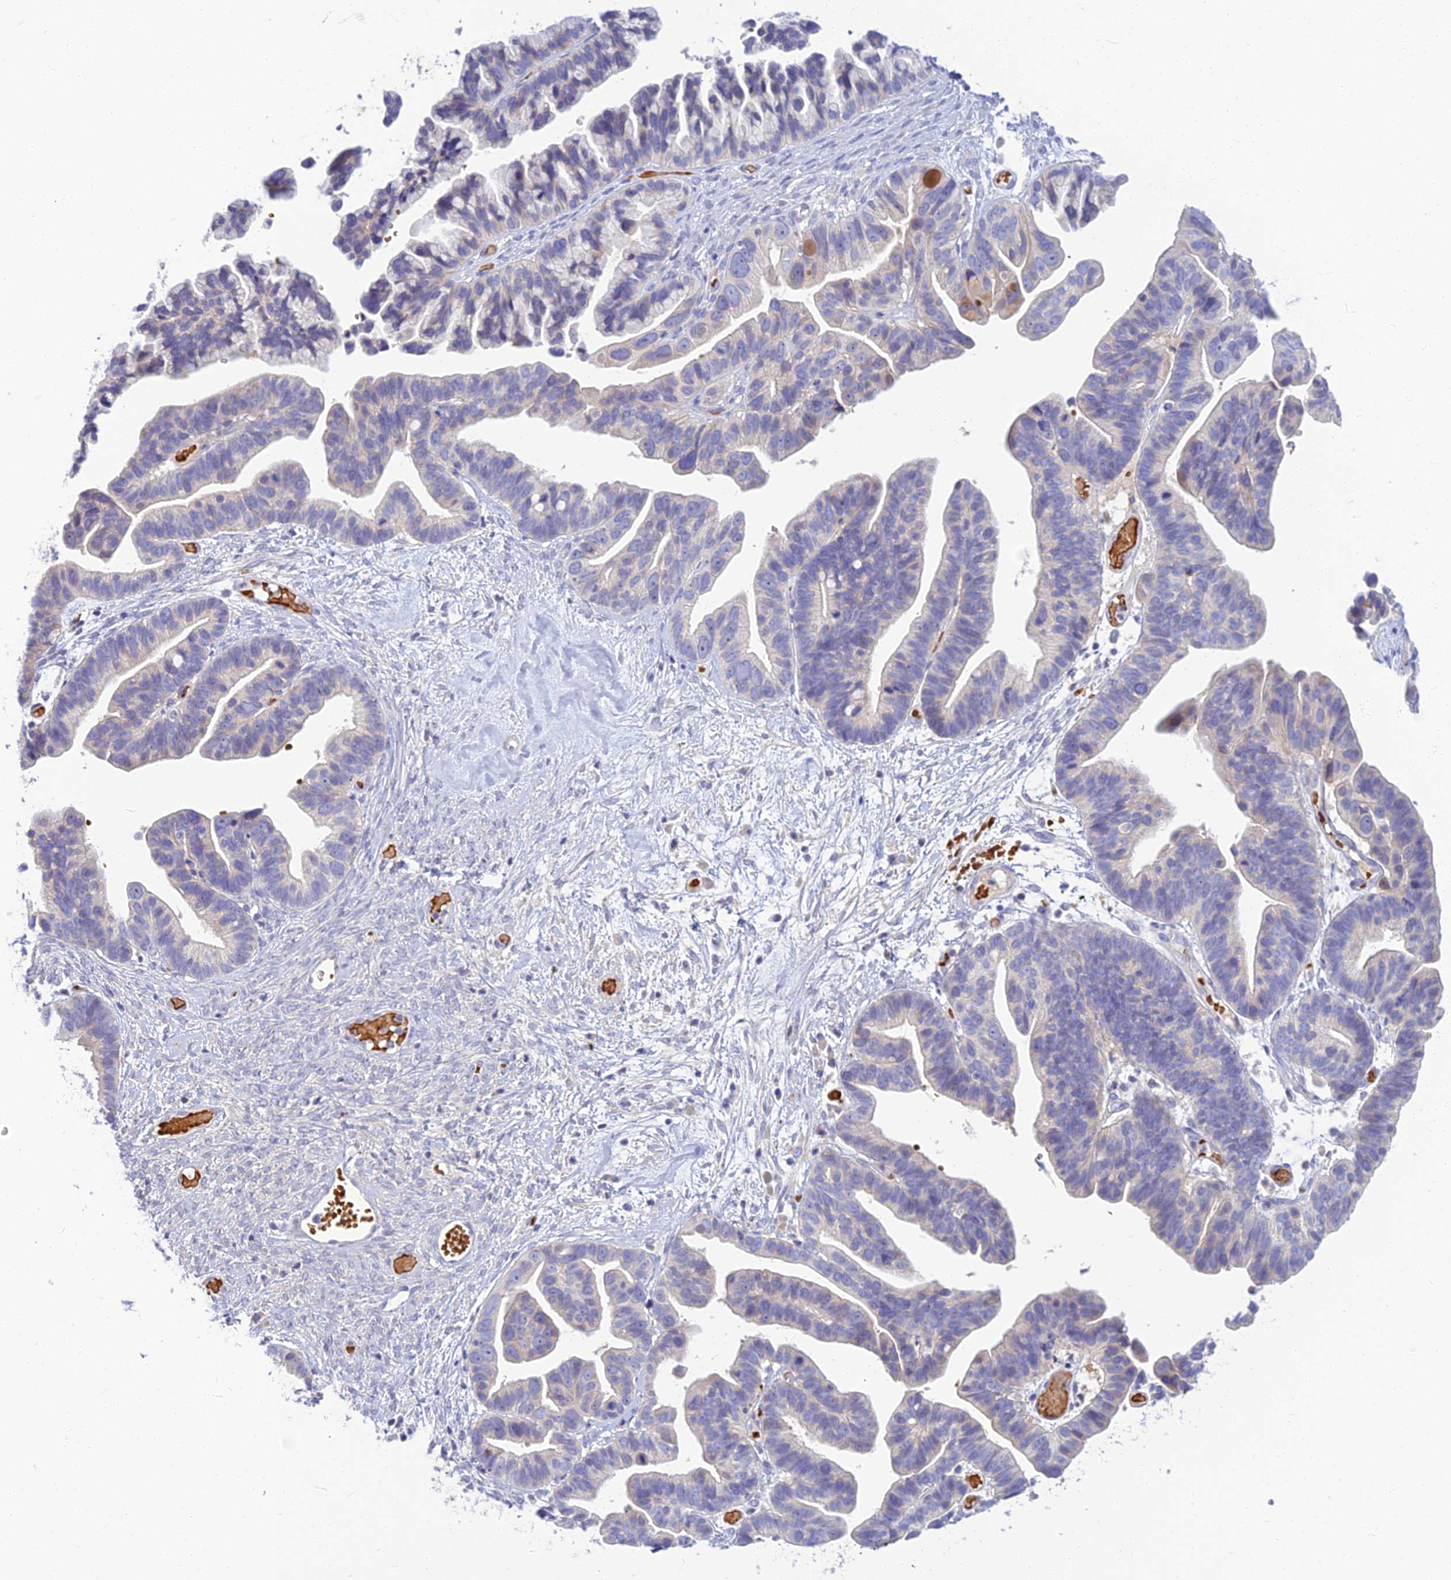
{"staining": {"intensity": "negative", "quantity": "none", "location": "none"}, "tissue": "ovarian cancer", "cell_type": "Tumor cells", "image_type": "cancer", "snomed": [{"axis": "morphology", "description": "Cystadenocarcinoma, serous, NOS"}, {"axis": "topography", "description": "Ovary"}], "caption": "A high-resolution micrograph shows immunohistochemistry (IHC) staining of ovarian cancer, which exhibits no significant expression in tumor cells.", "gene": "CLIP4", "patient": {"sex": "female", "age": 56}}